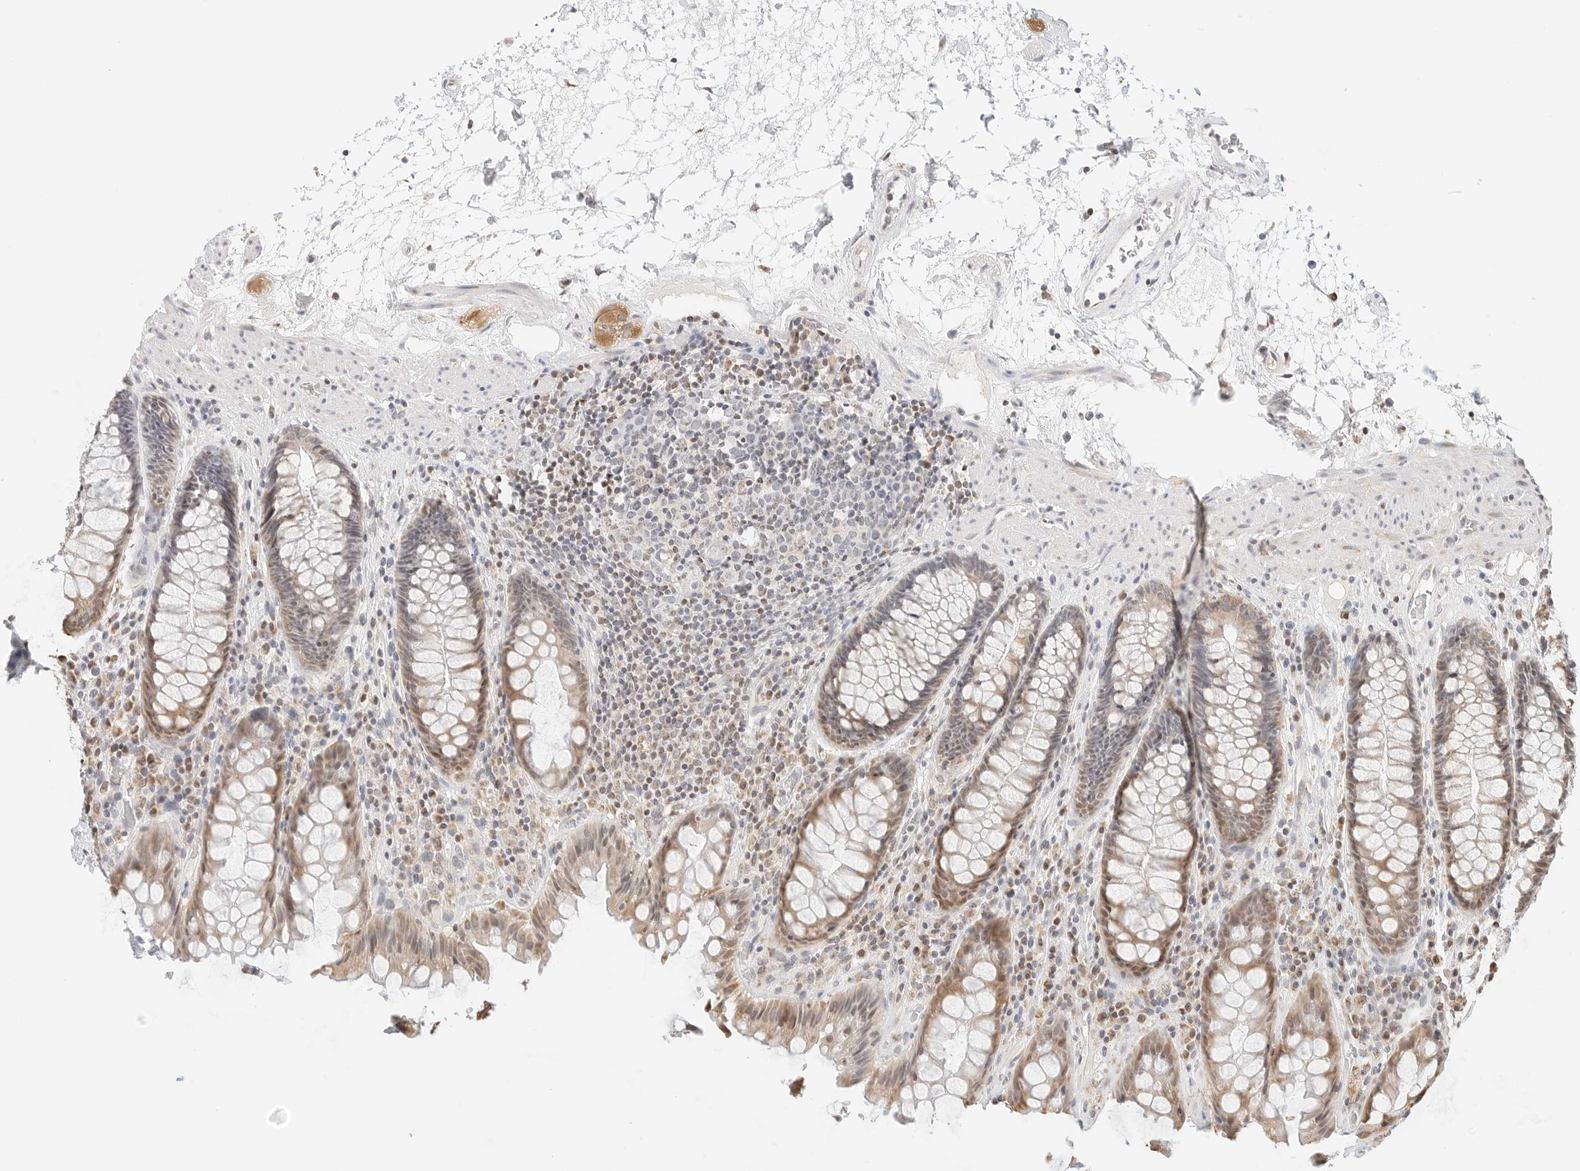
{"staining": {"intensity": "moderate", "quantity": ">75%", "location": "cytoplasmic/membranous"}, "tissue": "rectum", "cell_type": "Glandular cells", "image_type": "normal", "snomed": [{"axis": "morphology", "description": "Normal tissue, NOS"}, {"axis": "topography", "description": "Rectum"}], "caption": "Normal rectum was stained to show a protein in brown. There is medium levels of moderate cytoplasmic/membranous expression in about >75% of glandular cells. Nuclei are stained in blue.", "gene": "ATL1", "patient": {"sex": "male", "age": 64}}